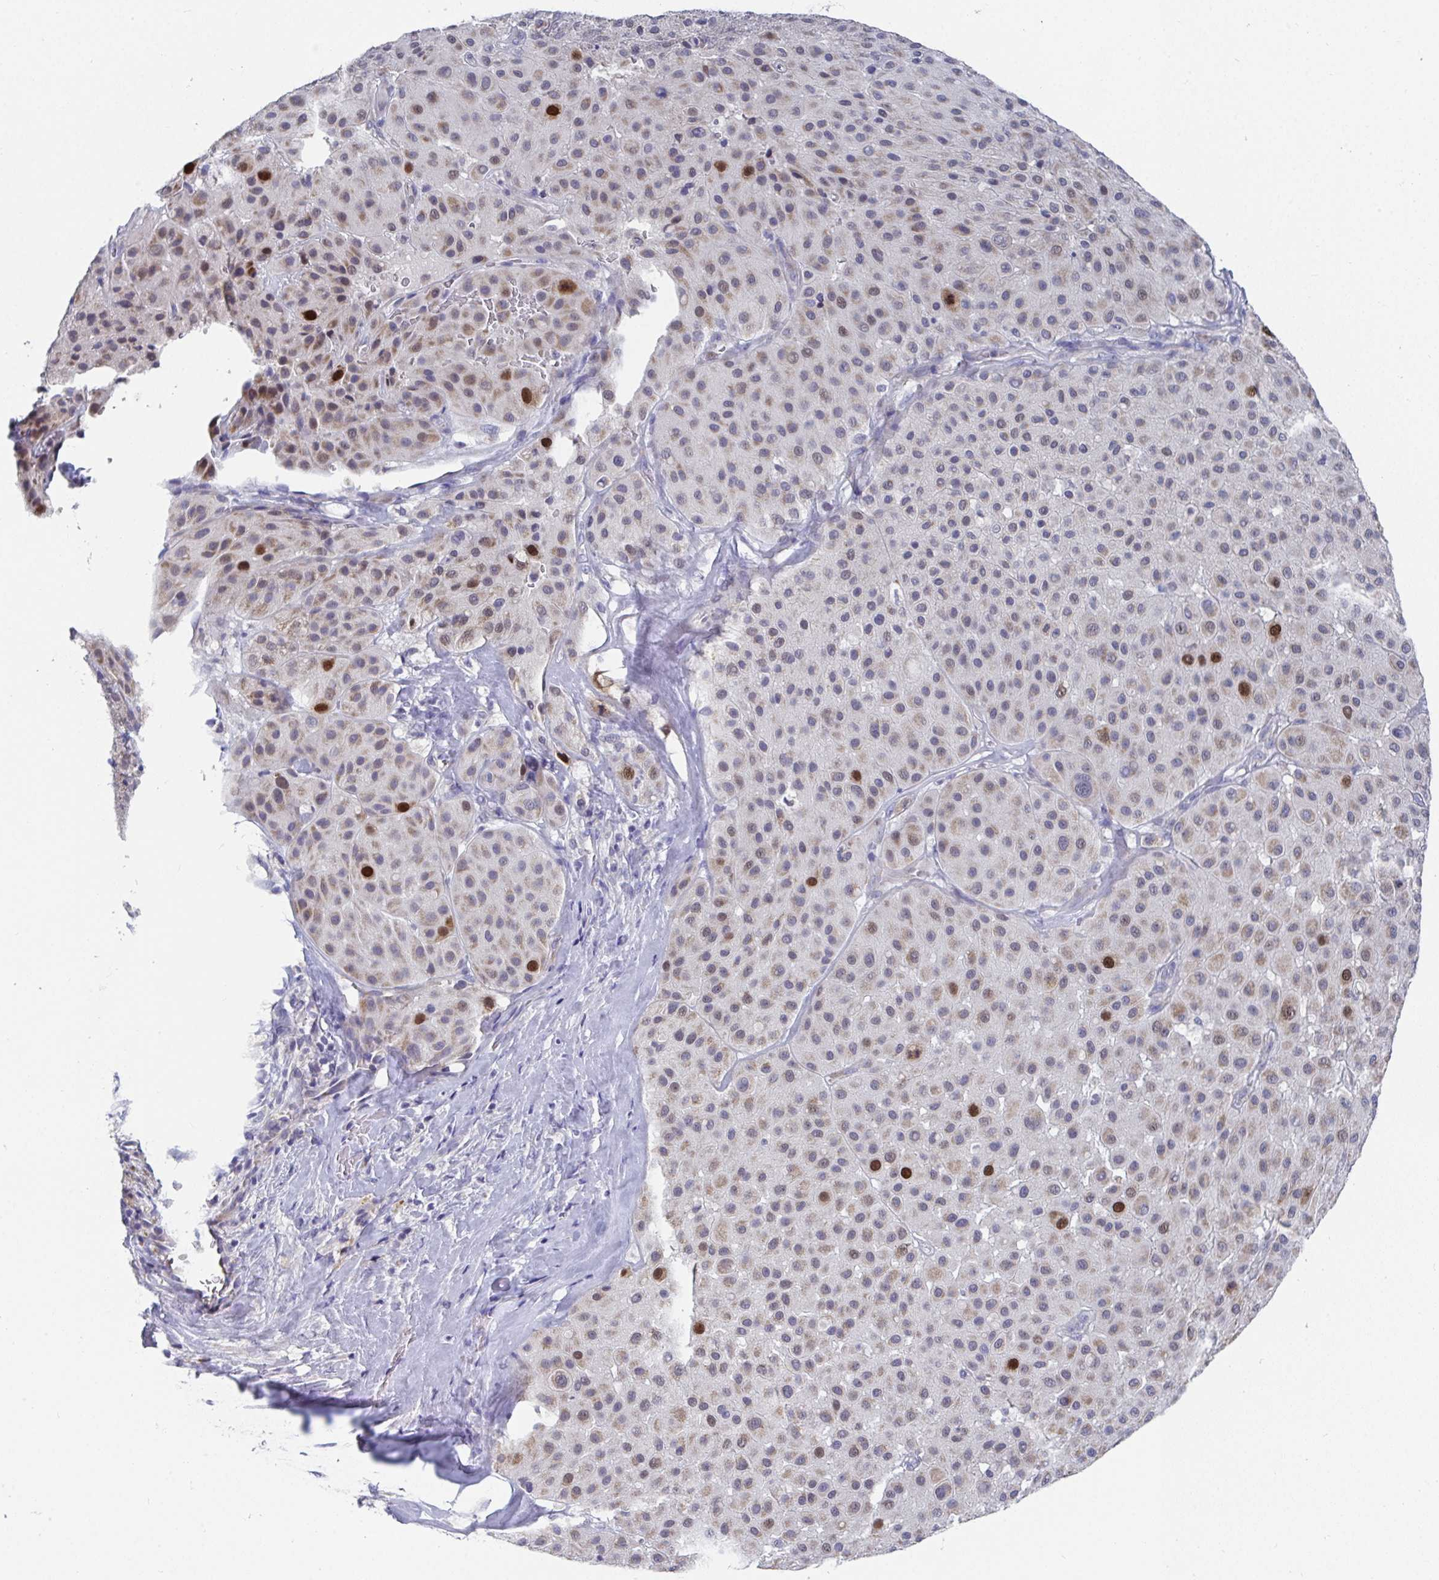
{"staining": {"intensity": "strong", "quantity": "<25%", "location": "nuclear"}, "tissue": "melanoma", "cell_type": "Tumor cells", "image_type": "cancer", "snomed": [{"axis": "morphology", "description": "Malignant melanoma, Metastatic site"}, {"axis": "topography", "description": "Smooth muscle"}], "caption": "Protein positivity by immunohistochemistry exhibits strong nuclear expression in about <25% of tumor cells in melanoma. (IHC, brightfield microscopy, high magnification).", "gene": "ATP5F1C", "patient": {"sex": "male", "age": 41}}